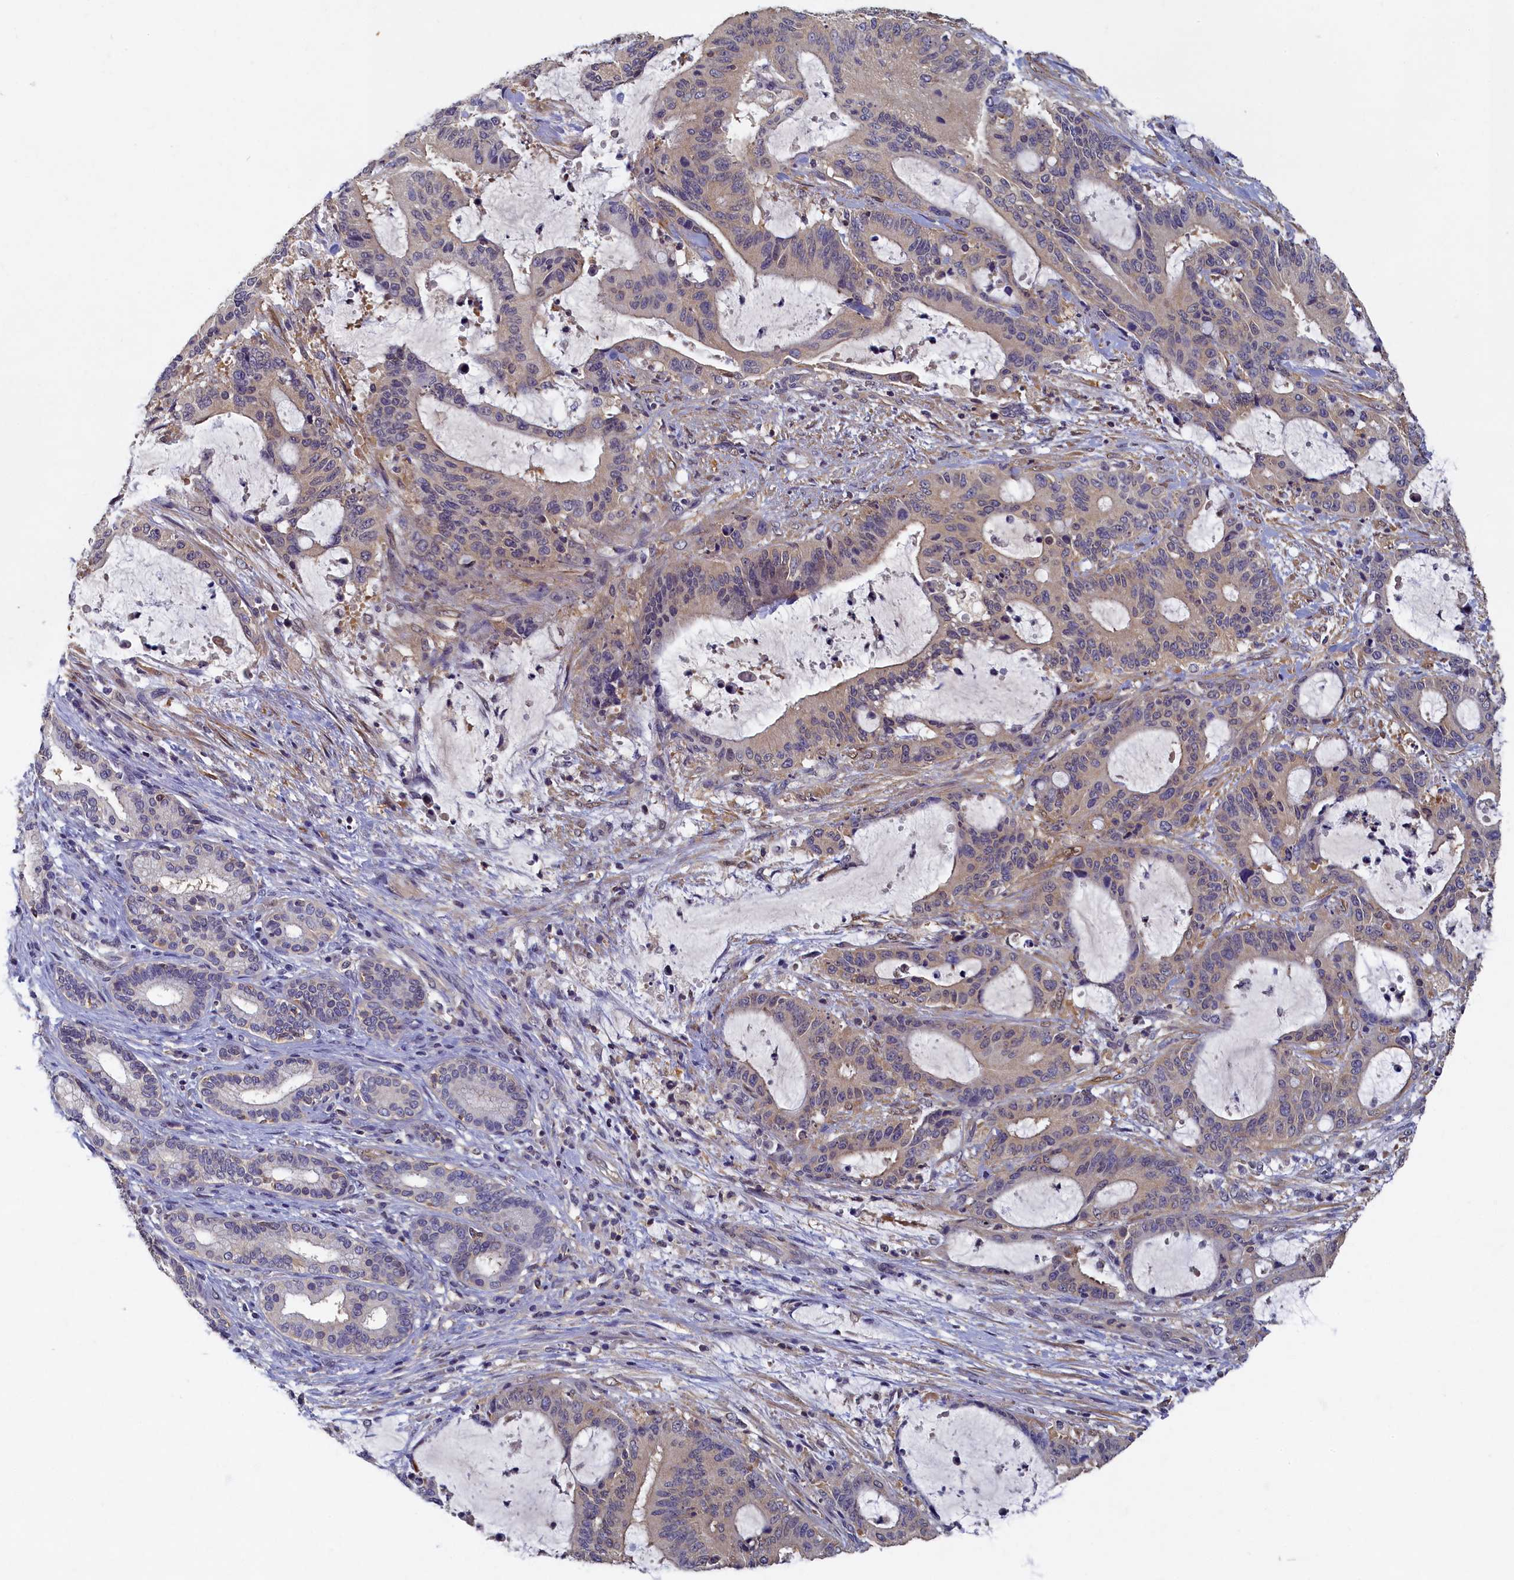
{"staining": {"intensity": "negative", "quantity": "none", "location": "none"}, "tissue": "liver cancer", "cell_type": "Tumor cells", "image_type": "cancer", "snomed": [{"axis": "morphology", "description": "Normal tissue, NOS"}, {"axis": "morphology", "description": "Cholangiocarcinoma"}, {"axis": "topography", "description": "Liver"}, {"axis": "topography", "description": "Peripheral nerve tissue"}], "caption": "This is an IHC image of liver cancer (cholangiocarcinoma). There is no staining in tumor cells.", "gene": "TBCB", "patient": {"sex": "female", "age": 73}}